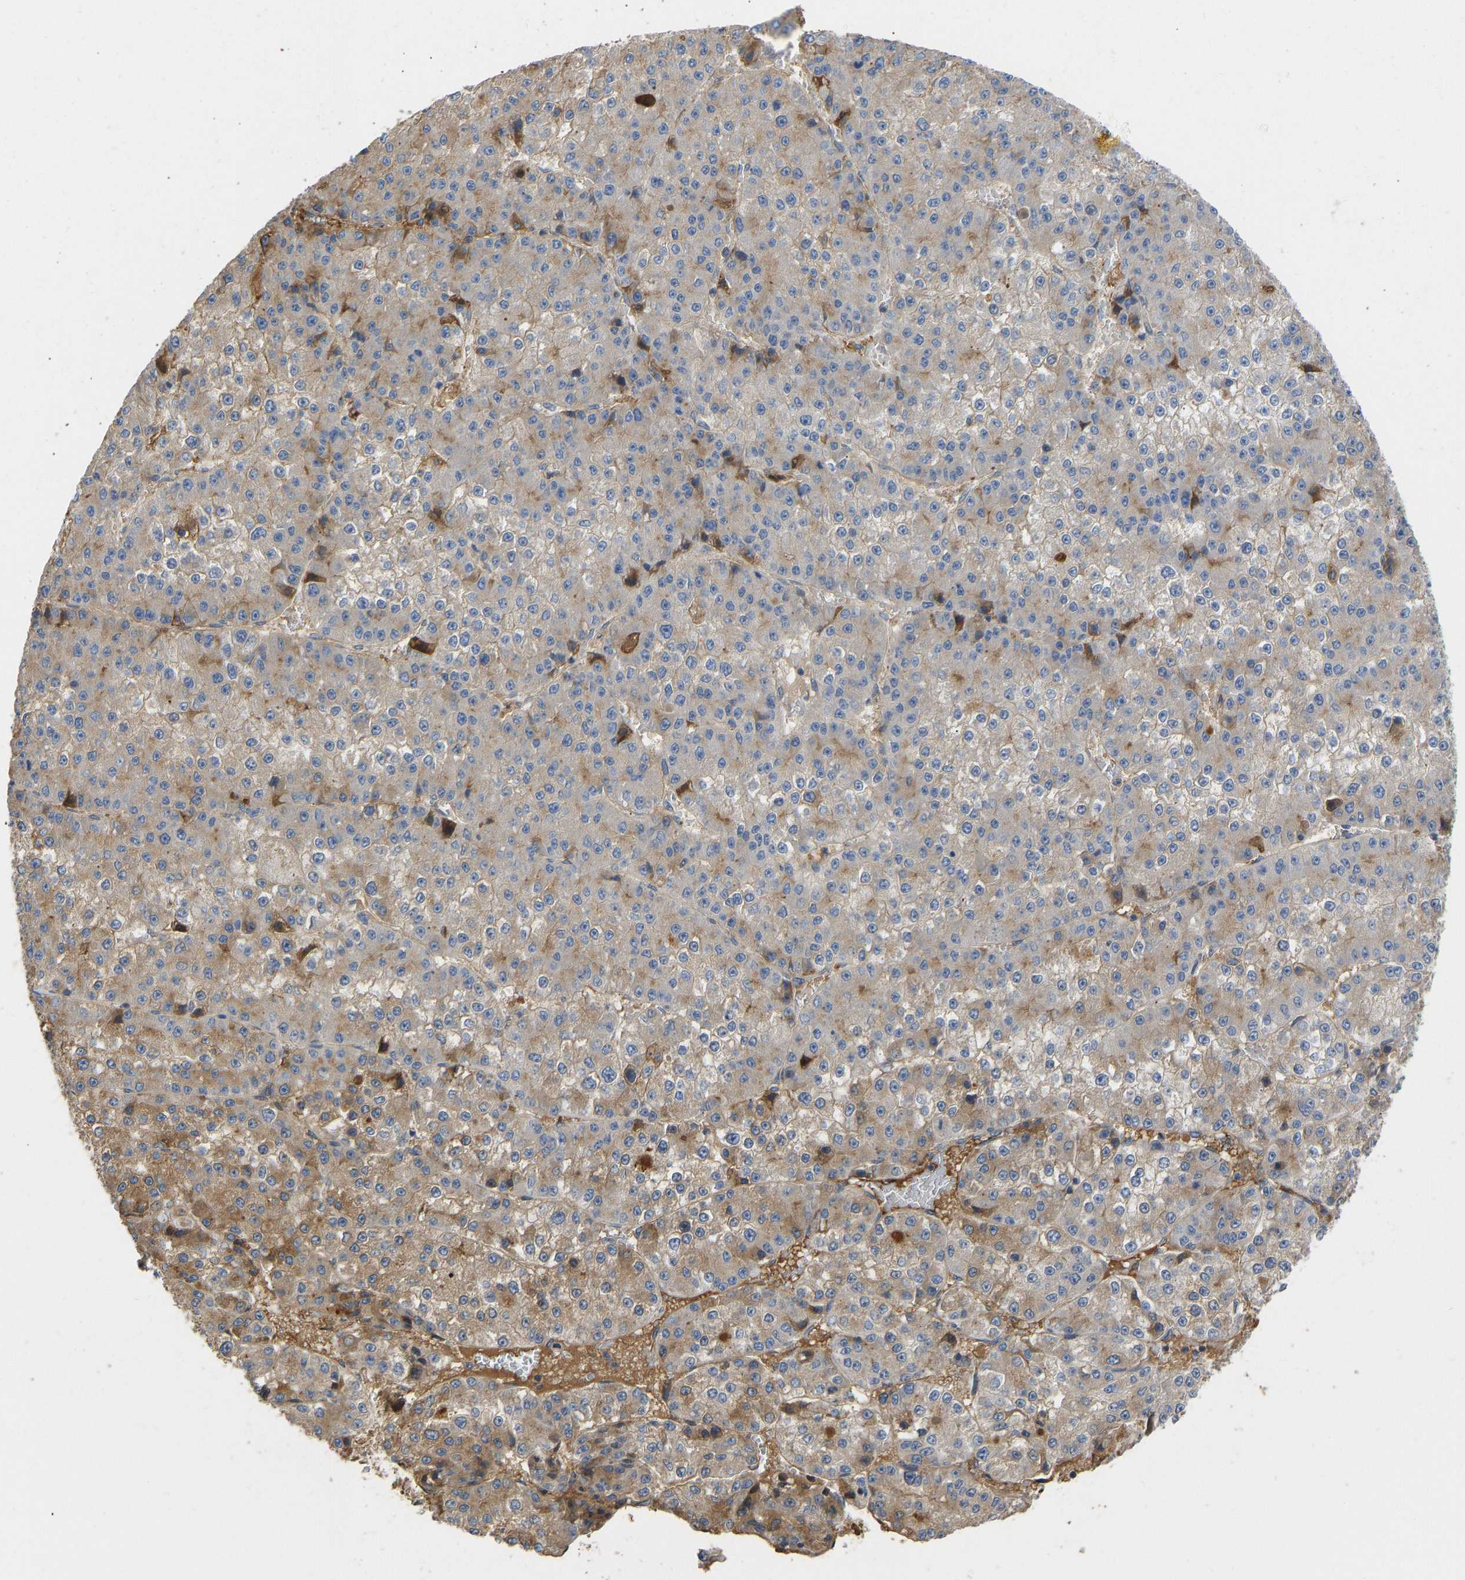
{"staining": {"intensity": "moderate", "quantity": "<25%", "location": "cytoplasmic/membranous"}, "tissue": "liver cancer", "cell_type": "Tumor cells", "image_type": "cancer", "snomed": [{"axis": "morphology", "description": "Carcinoma, Hepatocellular, NOS"}, {"axis": "topography", "description": "Liver"}], "caption": "Human liver cancer stained with a brown dye displays moderate cytoplasmic/membranous positive staining in approximately <25% of tumor cells.", "gene": "VCPKMT", "patient": {"sex": "female", "age": 73}}